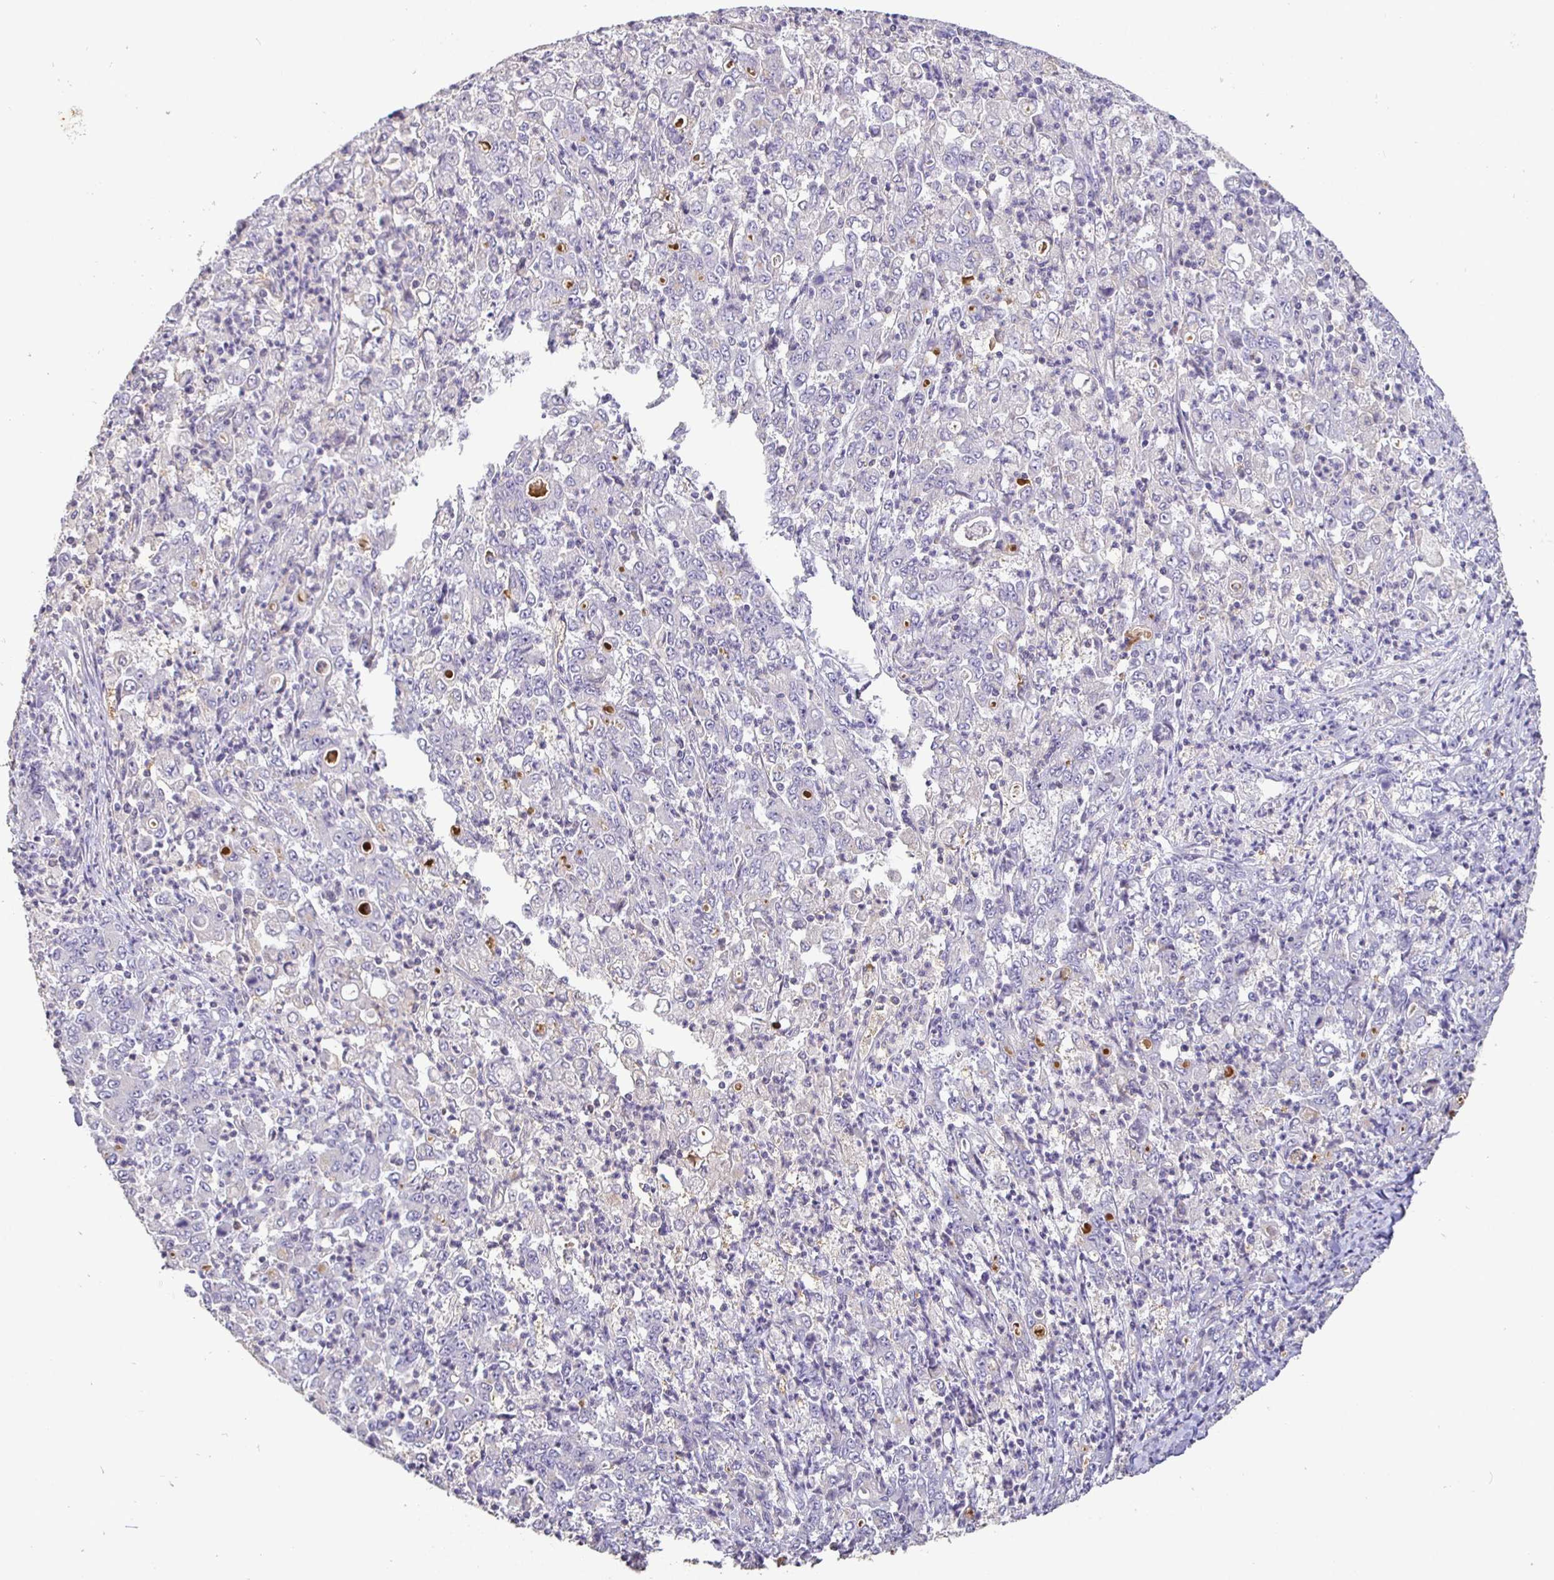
{"staining": {"intensity": "negative", "quantity": "none", "location": "none"}, "tissue": "stomach cancer", "cell_type": "Tumor cells", "image_type": "cancer", "snomed": [{"axis": "morphology", "description": "Adenocarcinoma, NOS"}, {"axis": "topography", "description": "Stomach, lower"}], "caption": "The photomicrograph exhibits no significant positivity in tumor cells of adenocarcinoma (stomach). (IHC, brightfield microscopy, high magnification).", "gene": "SHISA4", "patient": {"sex": "female", "age": 71}}